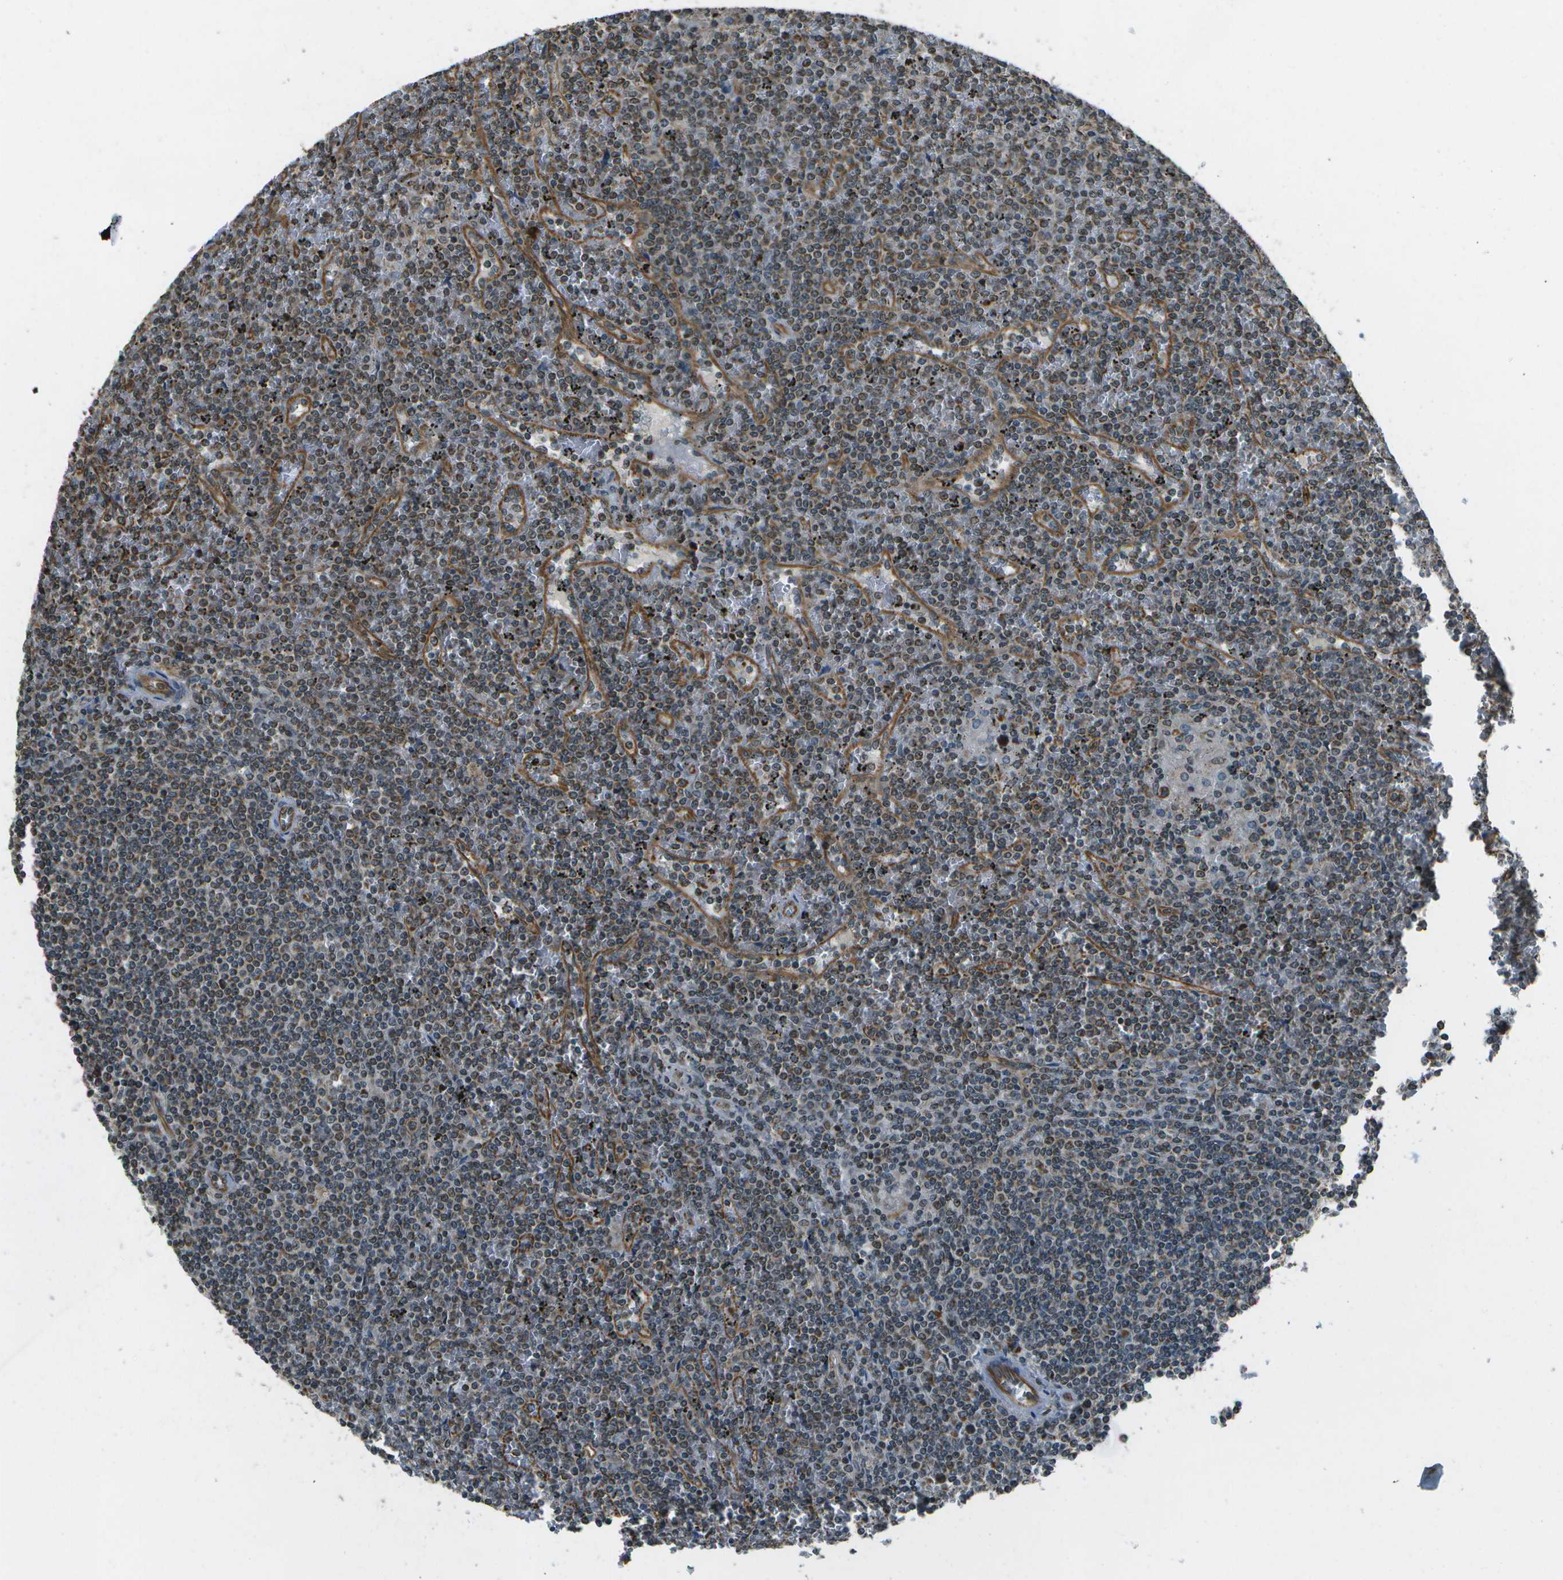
{"staining": {"intensity": "moderate", "quantity": "25%-75%", "location": "cytoplasmic/membranous,nuclear"}, "tissue": "lymphoma", "cell_type": "Tumor cells", "image_type": "cancer", "snomed": [{"axis": "morphology", "description": "Malignant lymphoma, non-Hodgkin's type, Low grade"}, {"axis": "topography", "description": "Spleen"}], "caption": "Immunohistochemistry (IHC) of human lymphoma exhibits medium levels of moderate cytoplasmic/membranous and nuclear expression in approximately 25%-75% of tumor cells.", "gene": "EIF2AK1", "patient": {"sex": "female", "age": 19}}